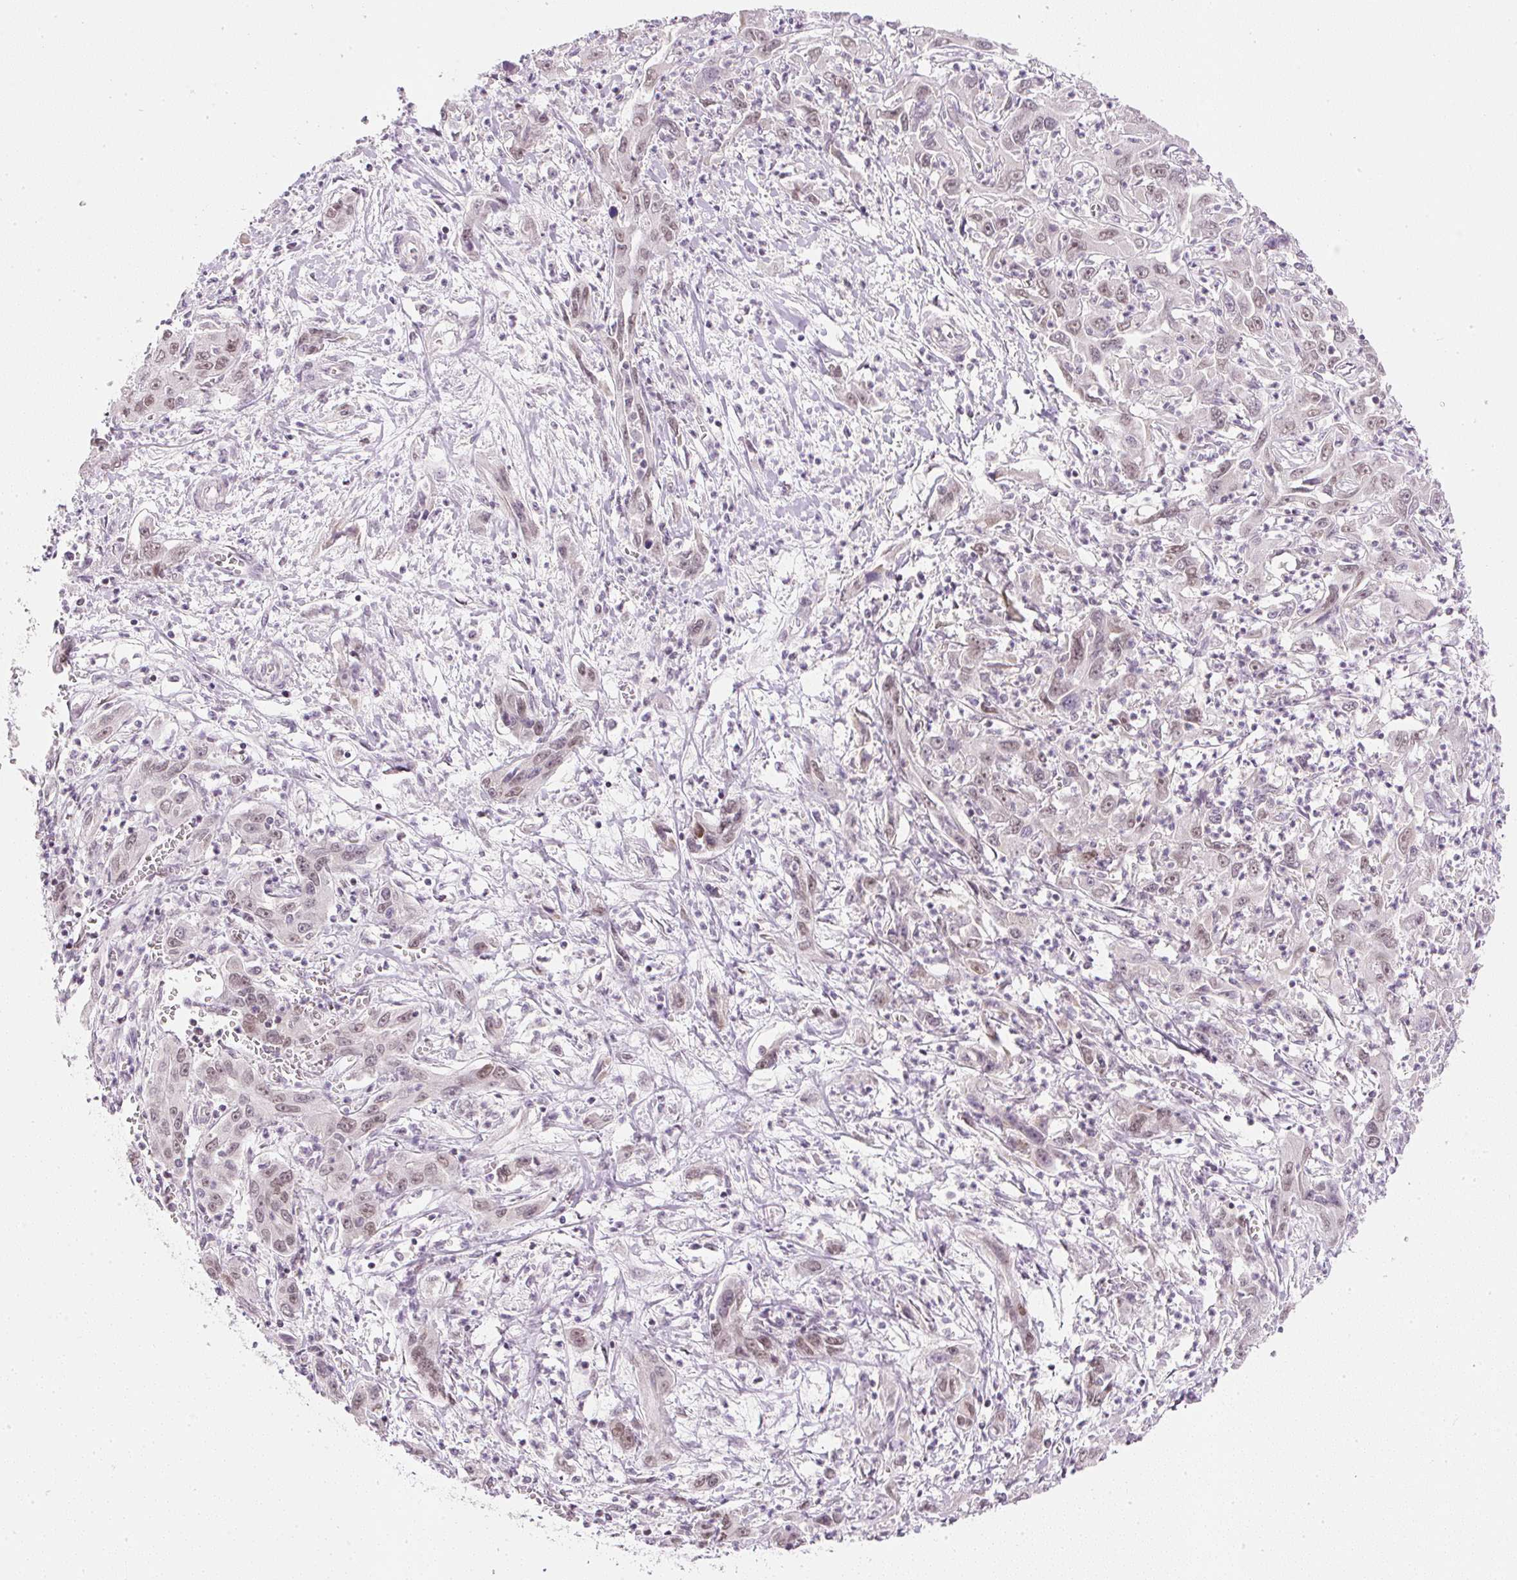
{"staining": {"intensity": "moderate", "quantity": ">75%", "location": "nuclear"}, "tissue": "liver cancer", "cell_type": "Tumor cells", "image_type": "cancer", "snomed": [{"axis": "morphology", "description": "Carcinoma, Hepatocellular, NOS"}, {"axis": "topography", "description": "Liver"}], "caption": "A micrograph of human liver cancer stained for a protein exhibits moderate nuclear brown staining in tumor cells.", "gene": "DPPA4", "patient": {"sex": "male", "age": 63}}